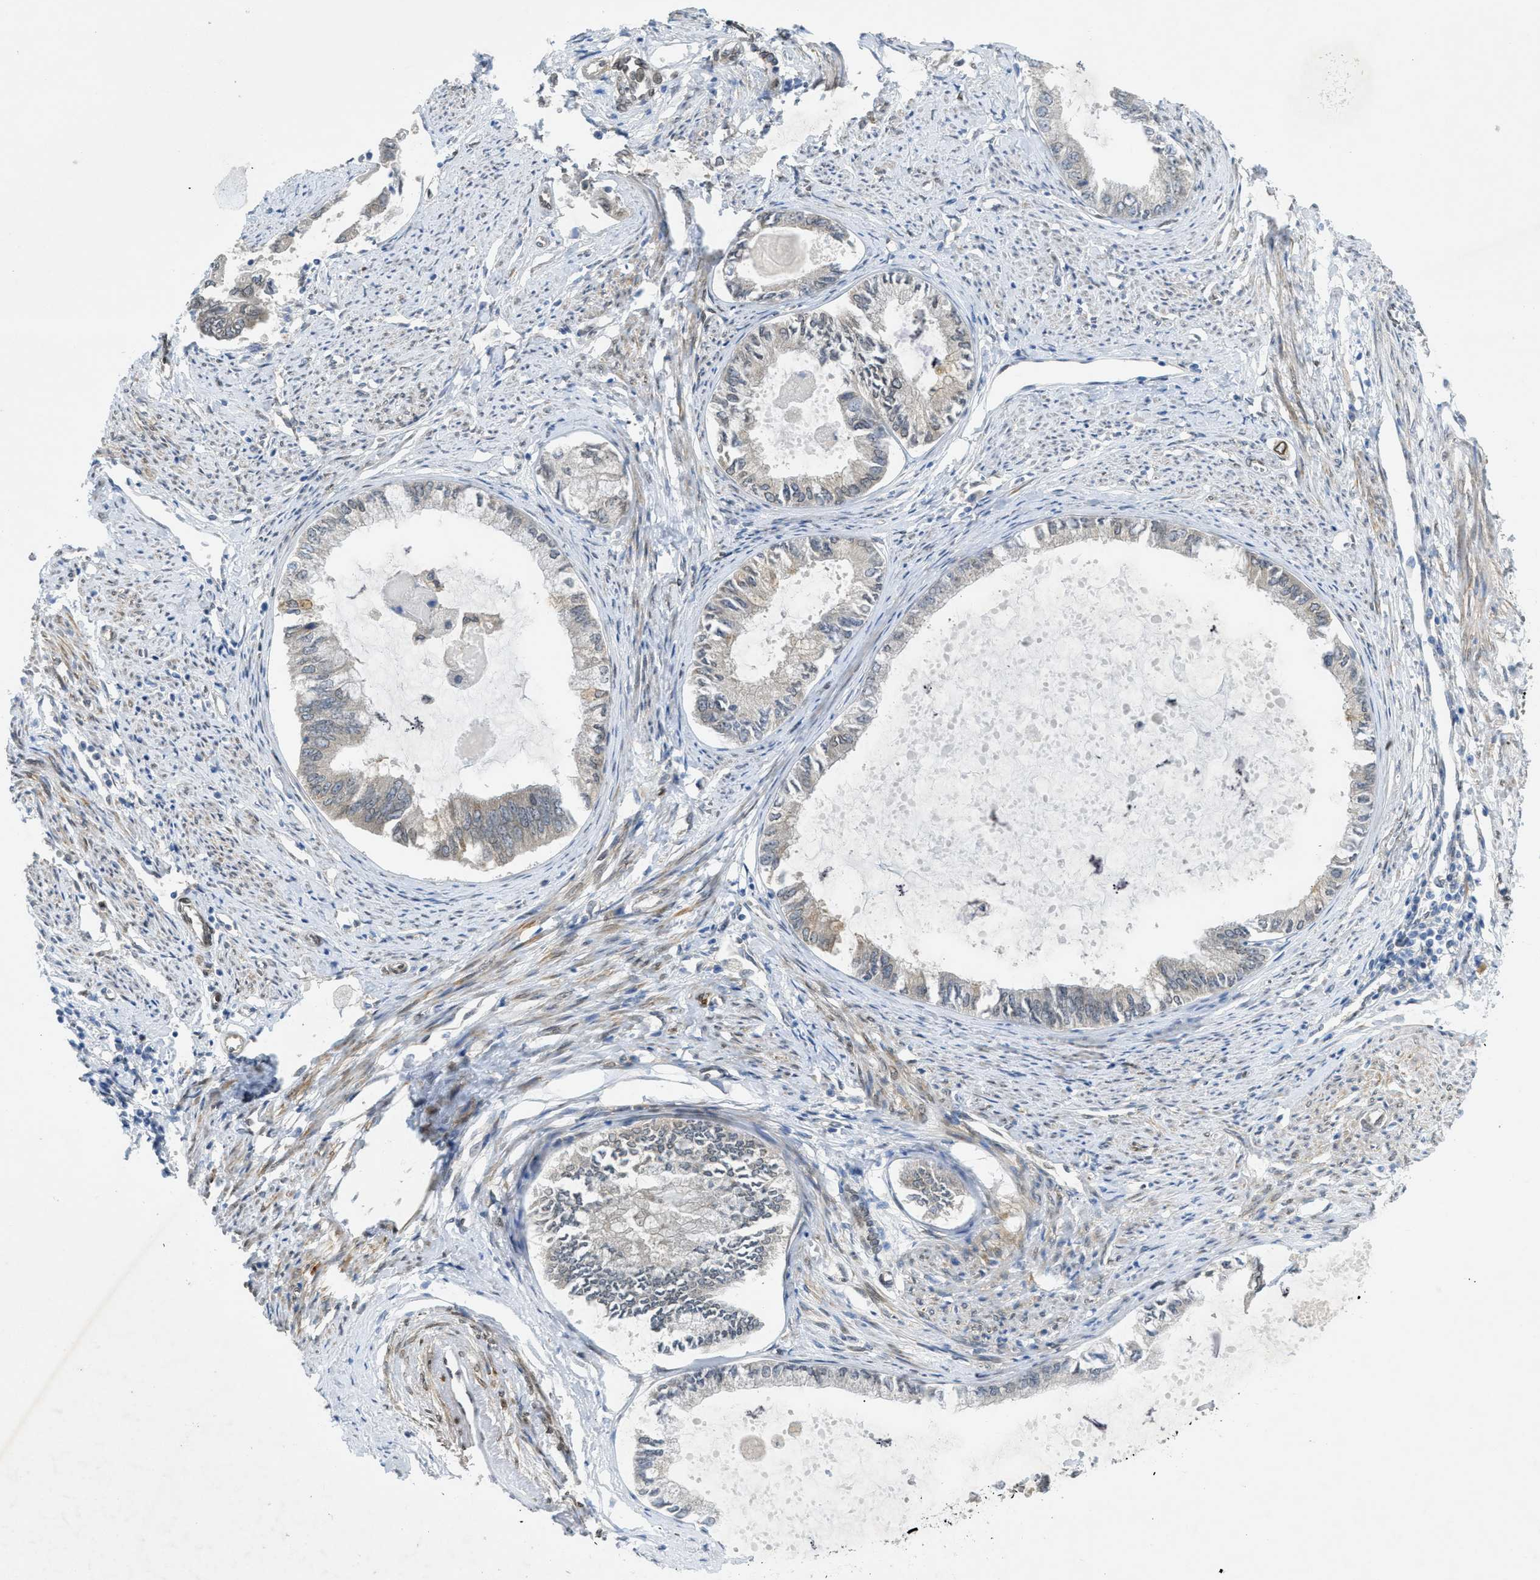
{"staining": {"intensity": "negative", "quantity": "none", "location": "none"}, "tissue": "endometrial cancer", "cell_type": "Tumor cells", "image_type": "cancer", "snomed": [{"axis": "morphology", "description": "Adenocarcinoma, NOS"}, {"axis": "topography", "description": "Endometrium"}], "caption": "IHC of adenocarcinoma (endometrial) exhibits no expression in tumor cells. Brightfield microscopy of IHC stained with DAB (3,3'-diaminobenzidine) (brown) and hematoxylin (blue), captured at high magnification.", "gene": "EIF2AK3", "patient": {"sex": "female", "age": 86}}